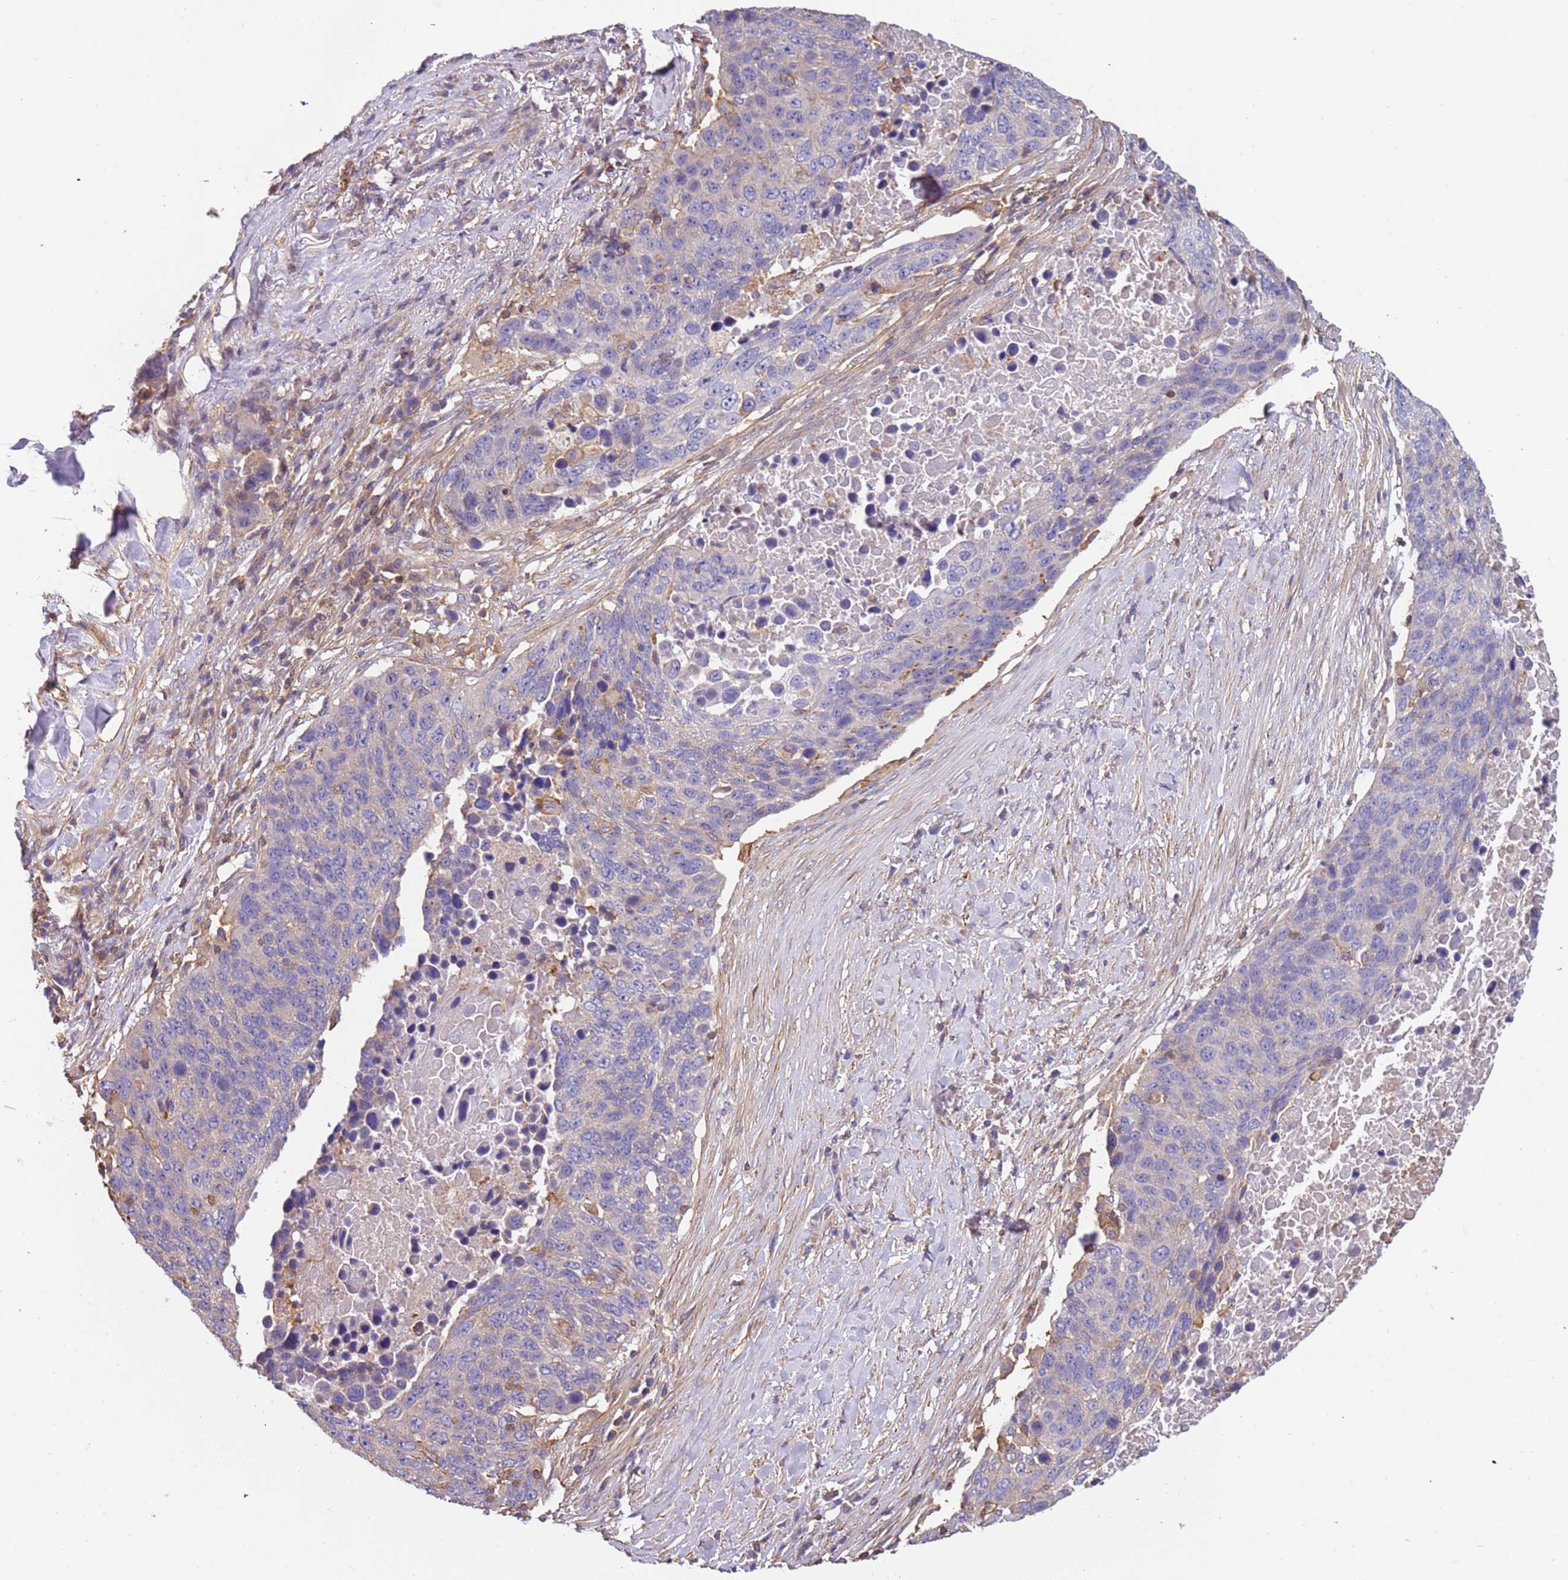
{"staining": {"intensity": "negative", "quantity": "none", "location": "none"}, "tissue": "lung cancer", "cell_type": "Tumor cells", "image_type": "cancer", "snomed": [{"axis": "morphology", "description": "Normal tissue, NOS"}, {"axis": "morphology", "description": "Squamous cell carcinoma, NOS"}, {"axis": "topography", "description": "Lymph node"}, {"axis": "topography", "description": "Lung"}], "caption": "IHC histopathology image of squamous cell carcinoma (lung) stained for a protein (brown), which shows no staining in tumor cells.", "gene": "SYT4", "patient": {"sex": "male", "age": 66}}